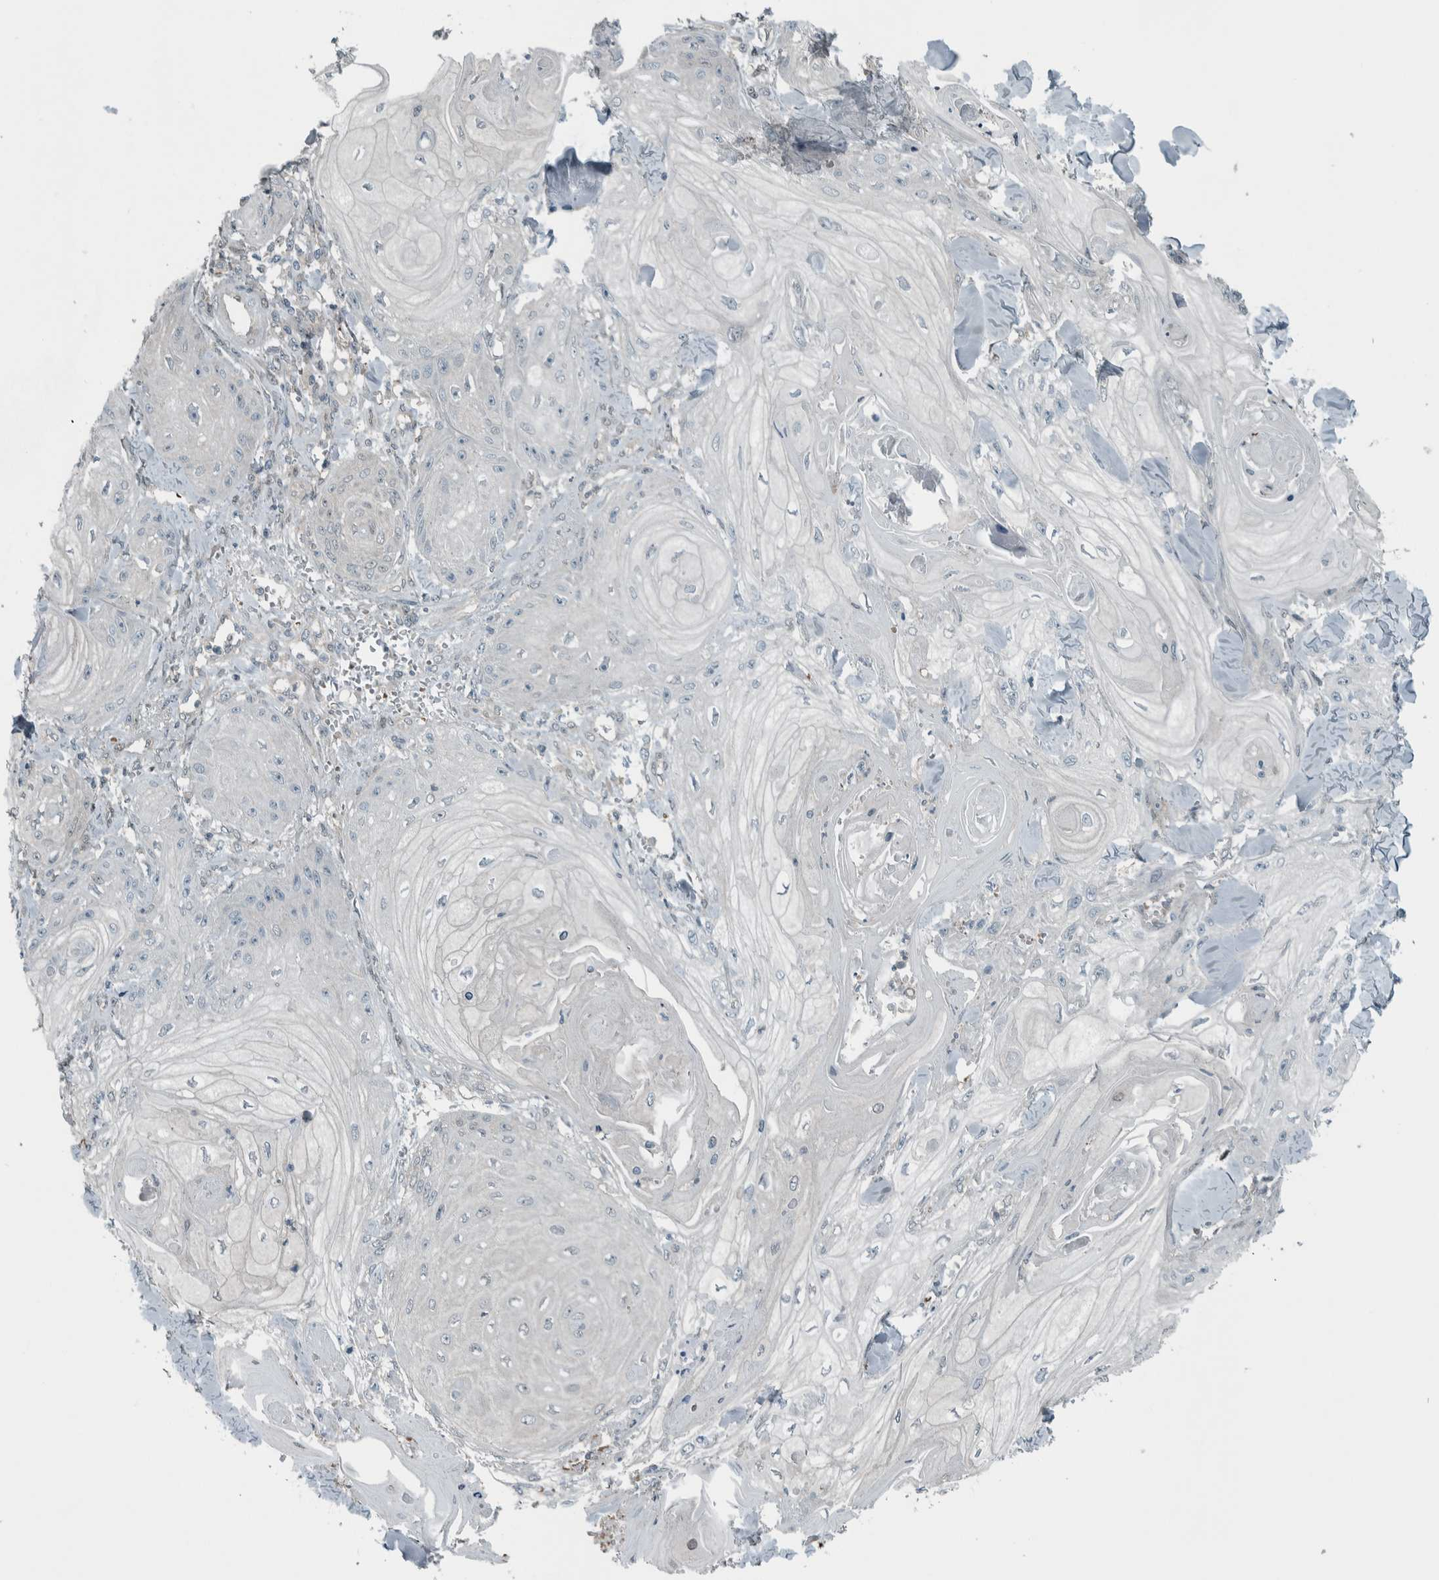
{"staining": {"intensity": "negative", "quantity": "none", "location": "none"}, "tissue": "skin cancer", "cell_type": "Tumor cells", "image_type": "cancer", "snomed": [{"axis": "morphology", "description": "Squamous cell carcinoma, NOS"}, {"axis": "topography", "description": "Skin"}], "caption": "The image exhibits no significant expression in tumor cells of squamous cell carcinoma (skin).", "gene": "ALAD", "patient": {"sex": "male", "age": 74}}